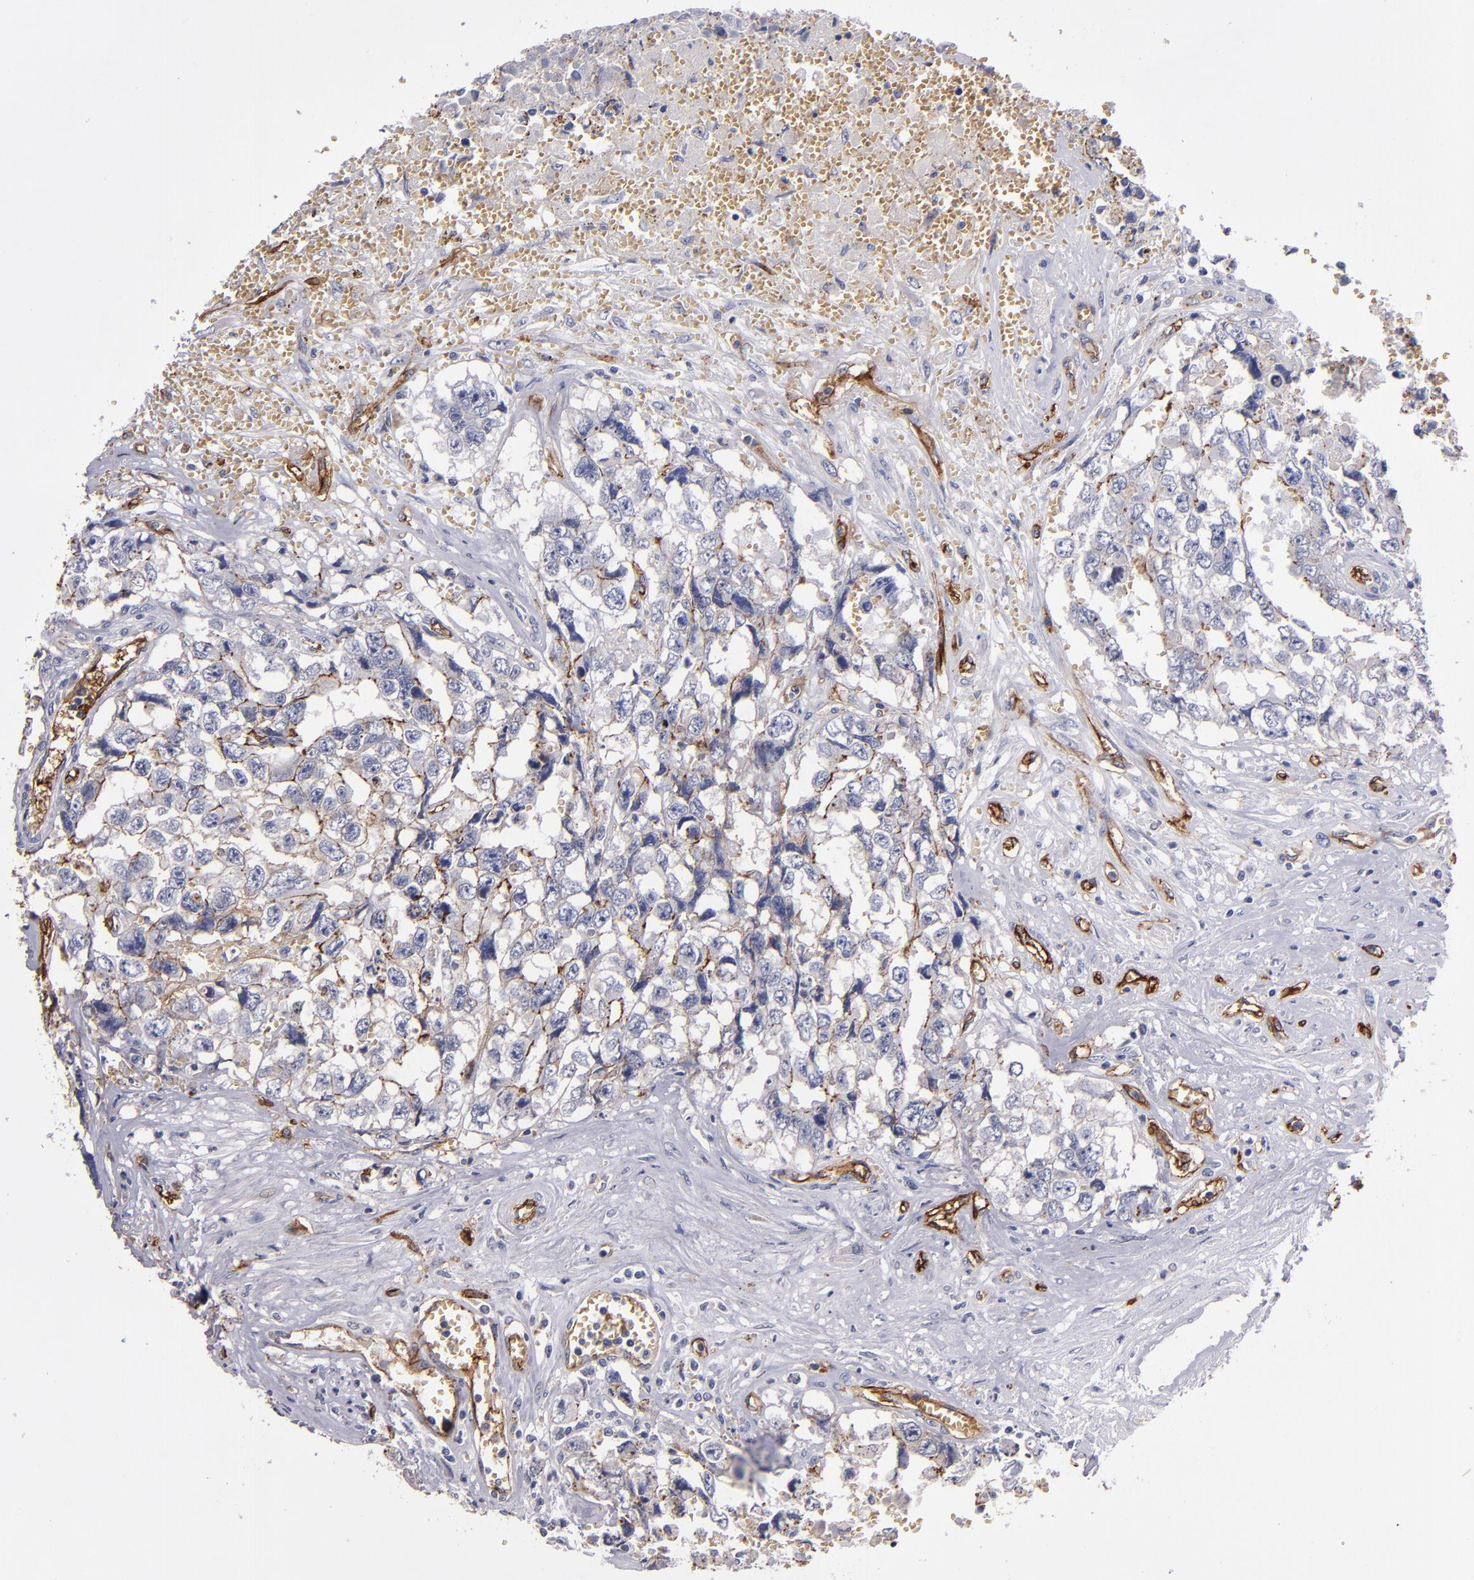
{"staining": {"intensity": "weak", "quantity": "<25%", "location": "cytoplasmic/membranous"}, "tissue": "testis cancer", "cell_type": "Tumor cells", "image_type": "cancer", "snomed": [{"axis": "morphology", "description": "Carcinoma, Embryonal, NOS"}, {"axis": "topography", "description": "Testis"}], "caption": "A high-resolution micrograph shows IHC staining of testis cancer (embryonal carcinoma), which reveals no significant positivity in tumor cells. The staining was performed using DAB to visualize the protein expression in brown, while the nuclei were stained in blue with hematoxylin (Magnification: 20x).", "gene": "CLDN5", "patient": {"sex": "male", "age": 31}}